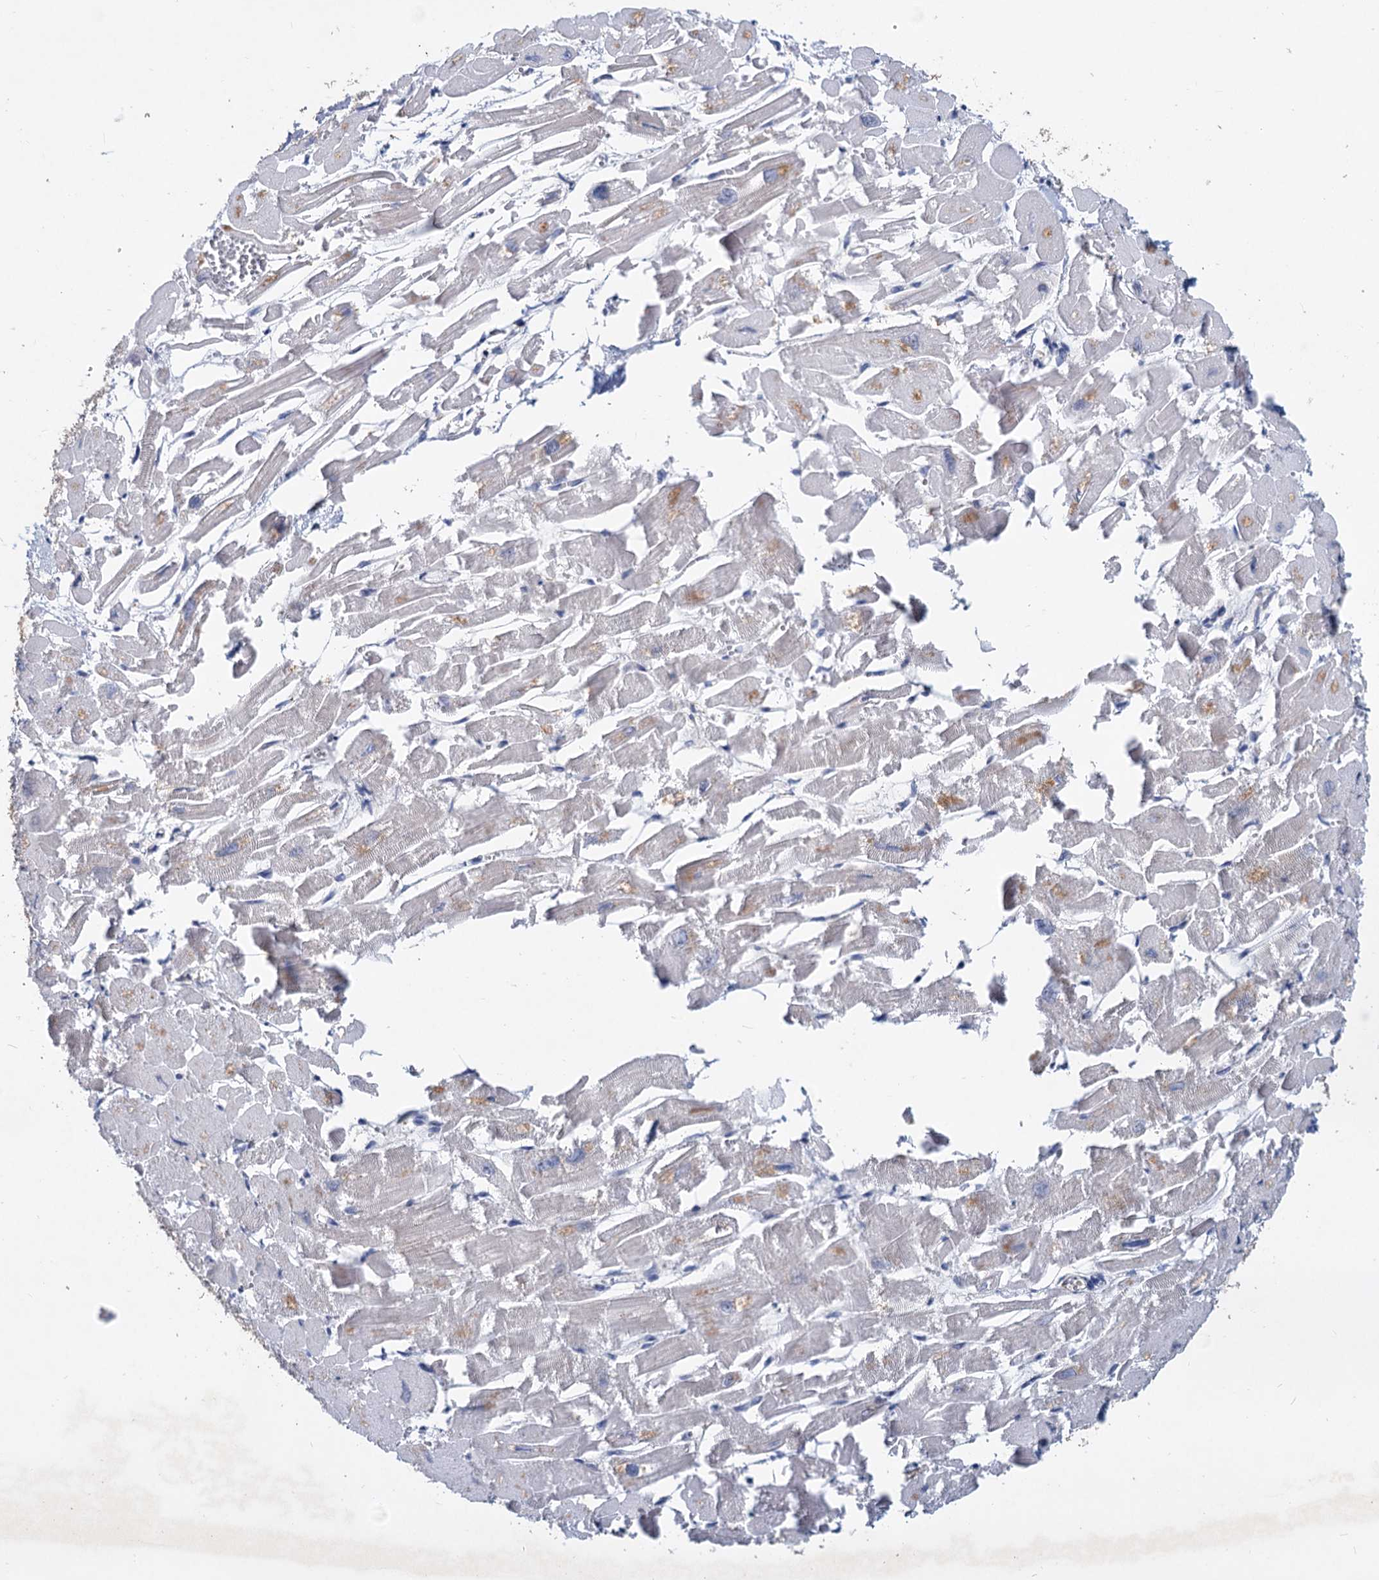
{"staining": {"intensity": "moderate", "quantity": "<25%", "location": "cytoplasmic/membranous"}, "tissue": "heart muscle", "cell_type": "Cardiomyocytes", "image_type": "normal", "snomed": [{"axis": "morphology", "description": "Normal tissue, NOS"}, {"axis": "topography", "description": "Heart"}], "caption": "Approximately <25% of cardiomyocytes in benign heart muscle reveal moderate cytoplasmic/membranous protein positivity as visualized by brown immunohistochemical staining.", "gene": "LRCH4", "patient": {"sex": "male", "age": 54}}